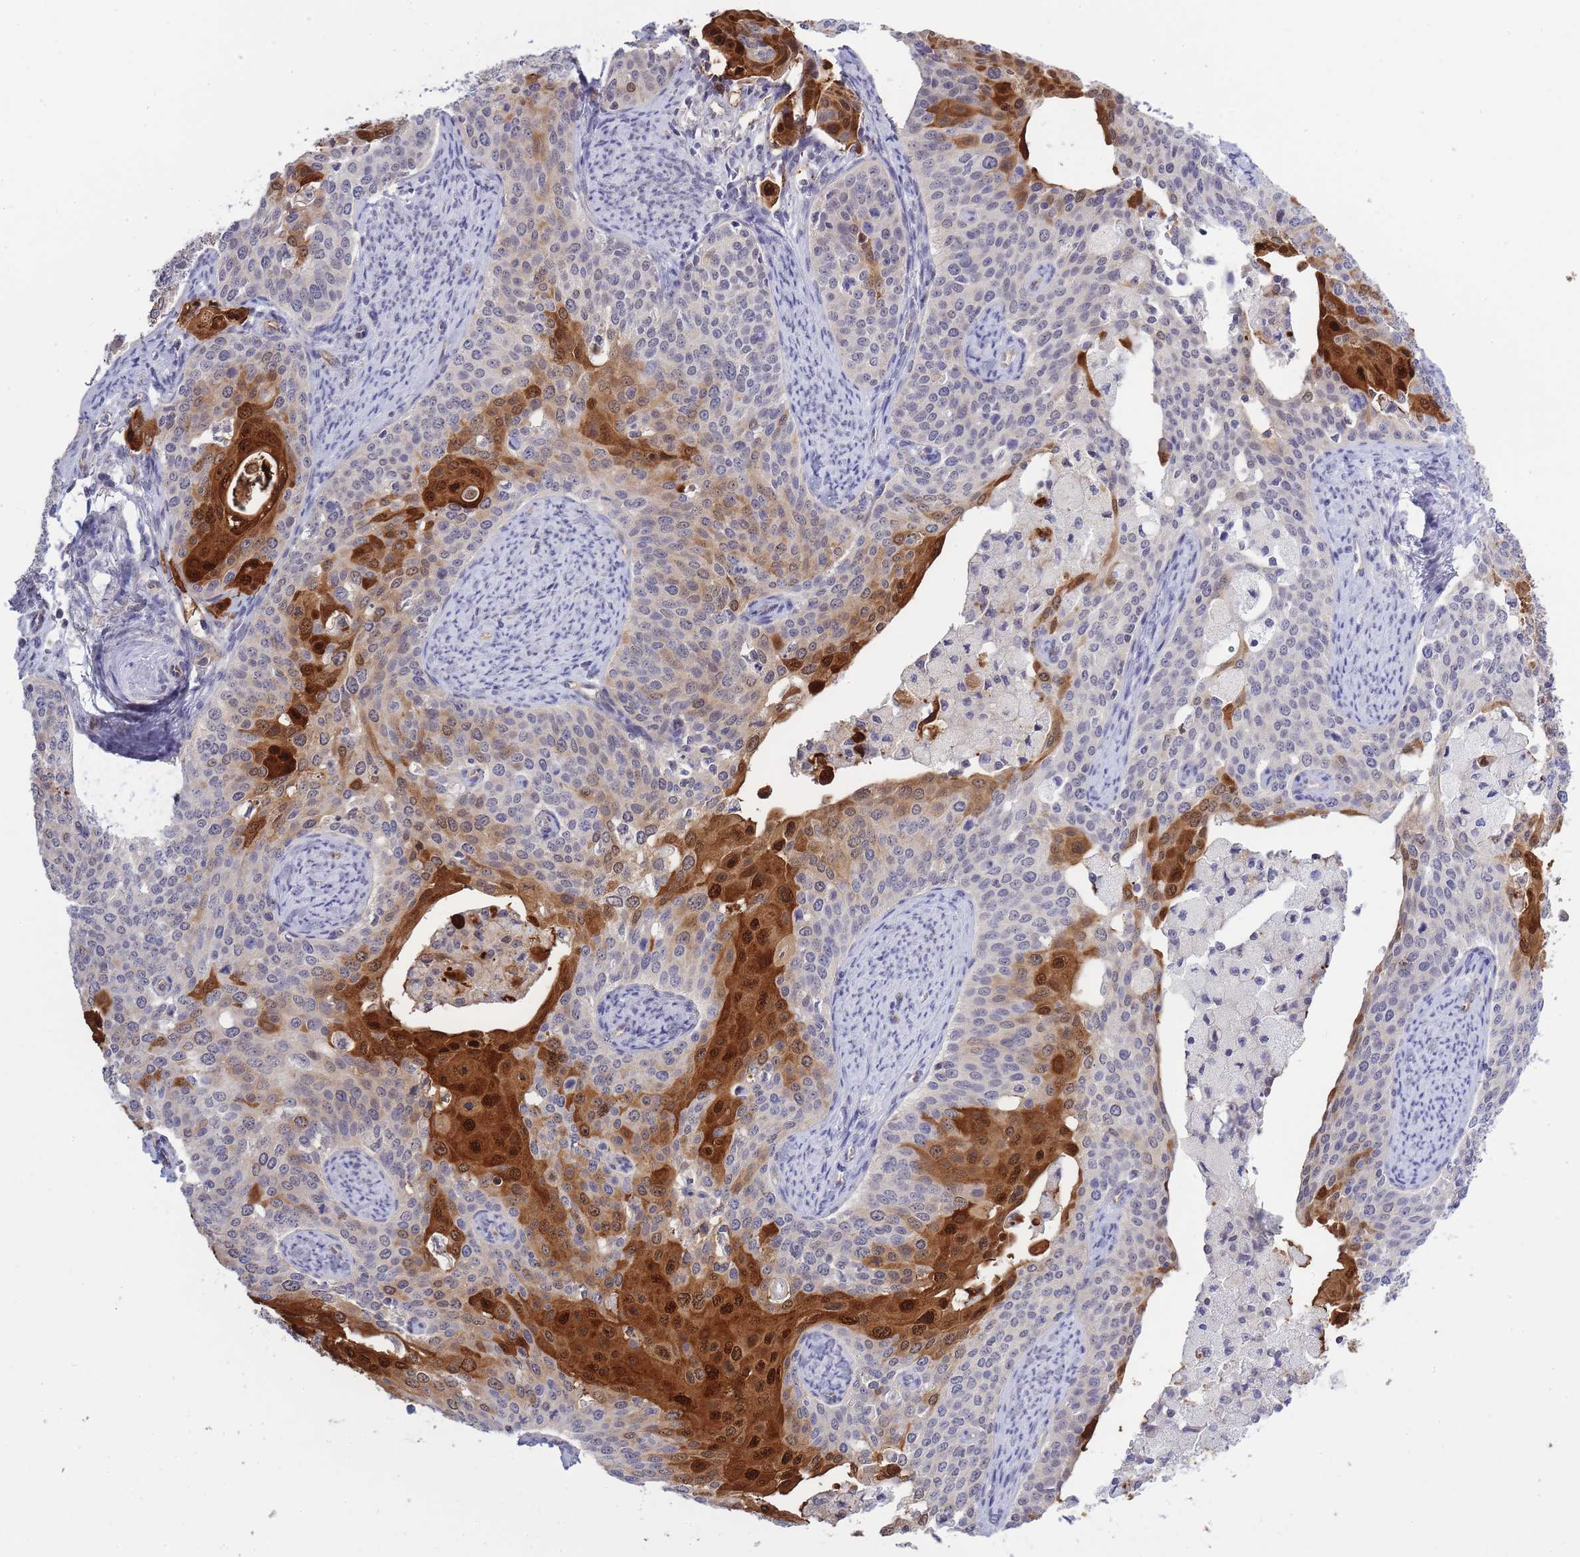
{"staining": {"intensity": "strong", "quantity": "<25%", "location": "cytoplasmic/membranous,nuclear"}, "tissue": "cervical cancer", "cell_type": "Tumor cells", "image_type": "cancer", "snomed": [{"axis": "morphology", "description": "Squamous cell carcinoma, NOS"}, {"axis": "topography", "description": "Cervix"}], "caption": "This histopathology image exhibits cervical cancer (squamous cell carcinoma) stained with IHC to label a protein in brown. The cytoplasmic/membranous and nuclear of tumor cells show strong positivity for the protein. Nuclei are counter-stained blue.", "gene": "C19orf25", "patient": {"sex": "female", "age": 44}}